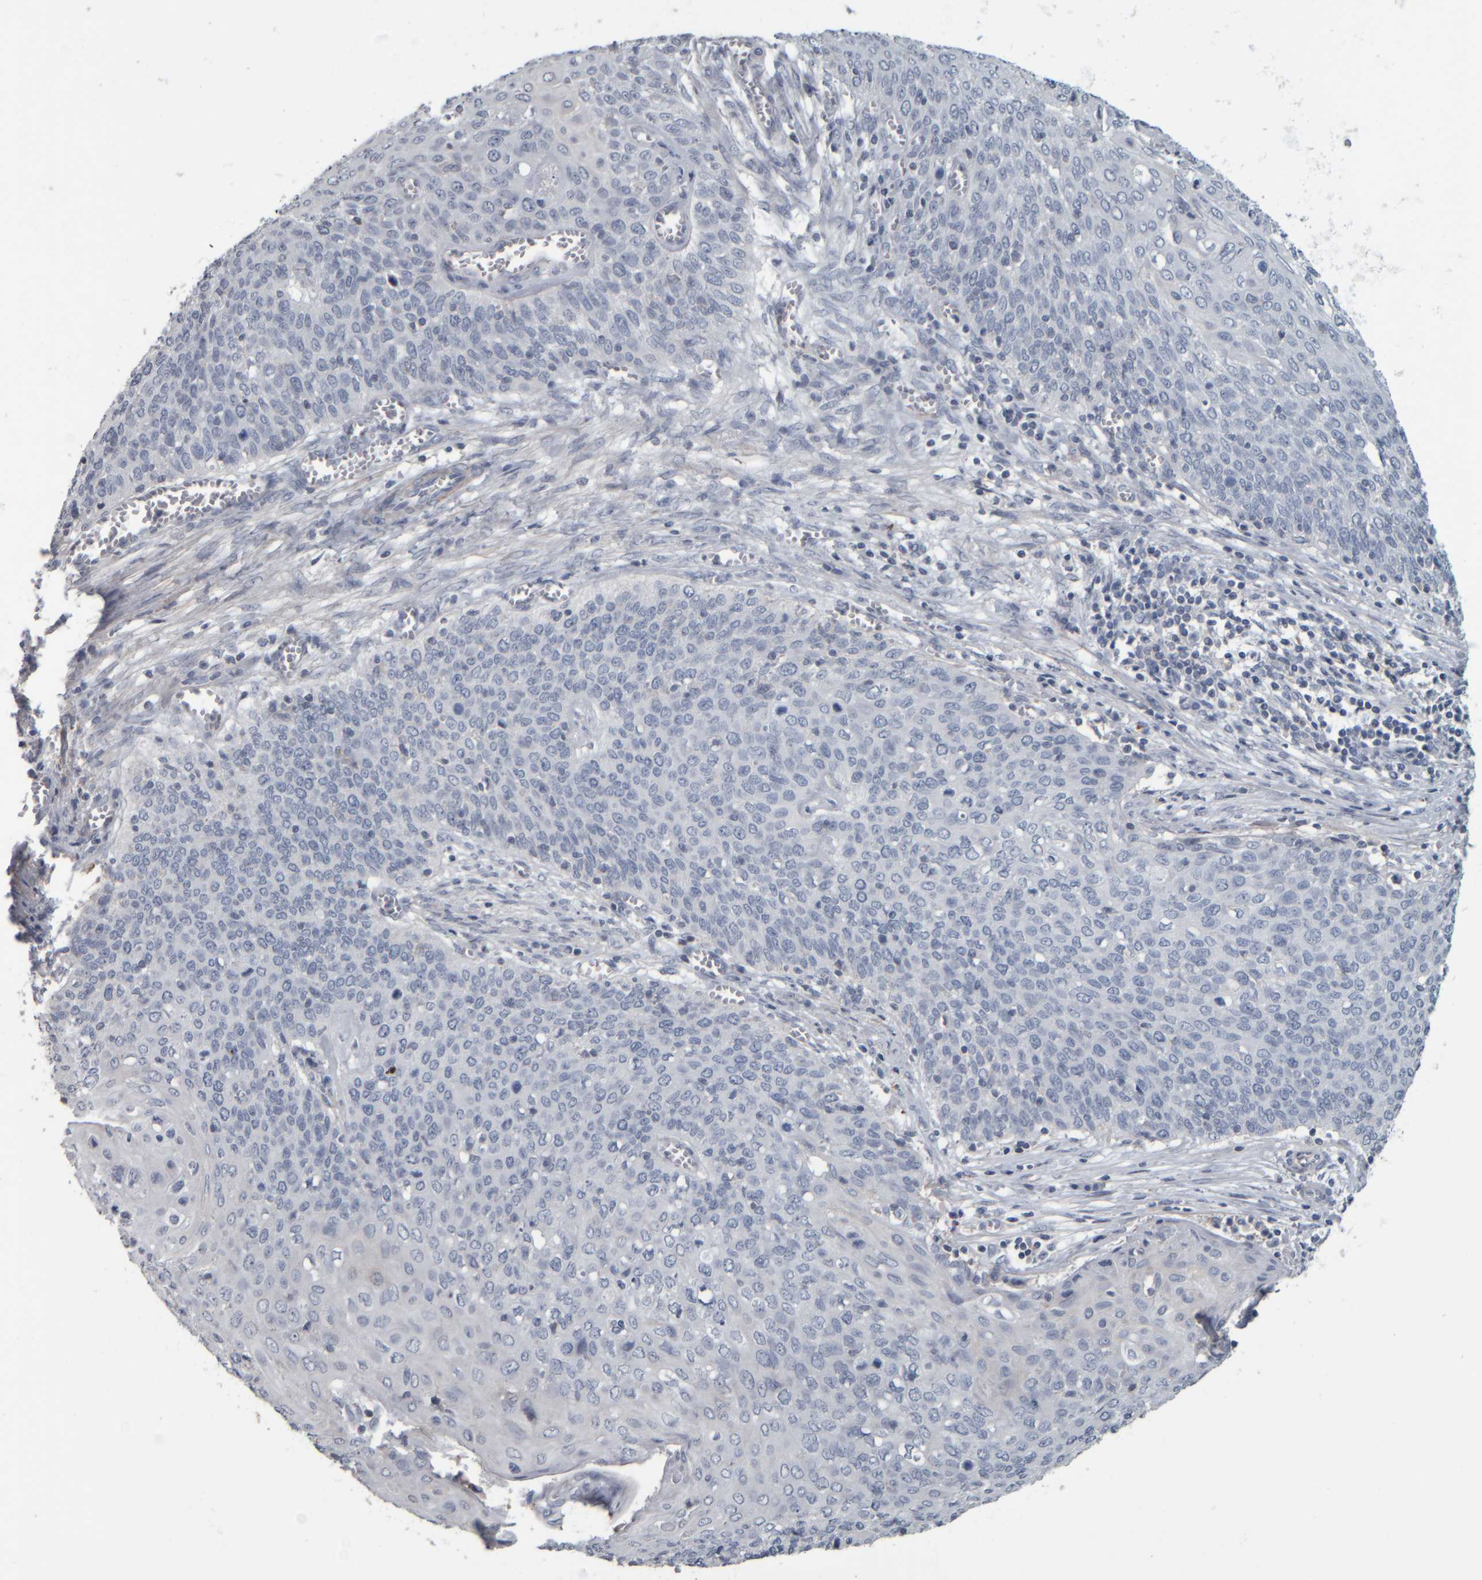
{"staining": {"intensity": "negative", "quantity": "none", "location": "none"}, "tissue": "cervical cancer", "cell_type": "Tumor cells", "image_type": "cancer", "snomed": [{"axis": "morphology", "description": "Squamous cell carcinoma, NOS"}, {"axis": "topography", "description": "Cervix"}], "caption": "This is a micrograph of IHC staining of cervical squamous cell carcinoma, which shows no expression in tumor cells. The staining was performed using DAB (3,3'-diaminobenzidine) to visualize the protein expression in brown, while the nuclei were stained in blue with hematoxylin (Magnification: 20x).", "gene": "CAVIN4", "patient": {"sex": "female", "age": 39}}